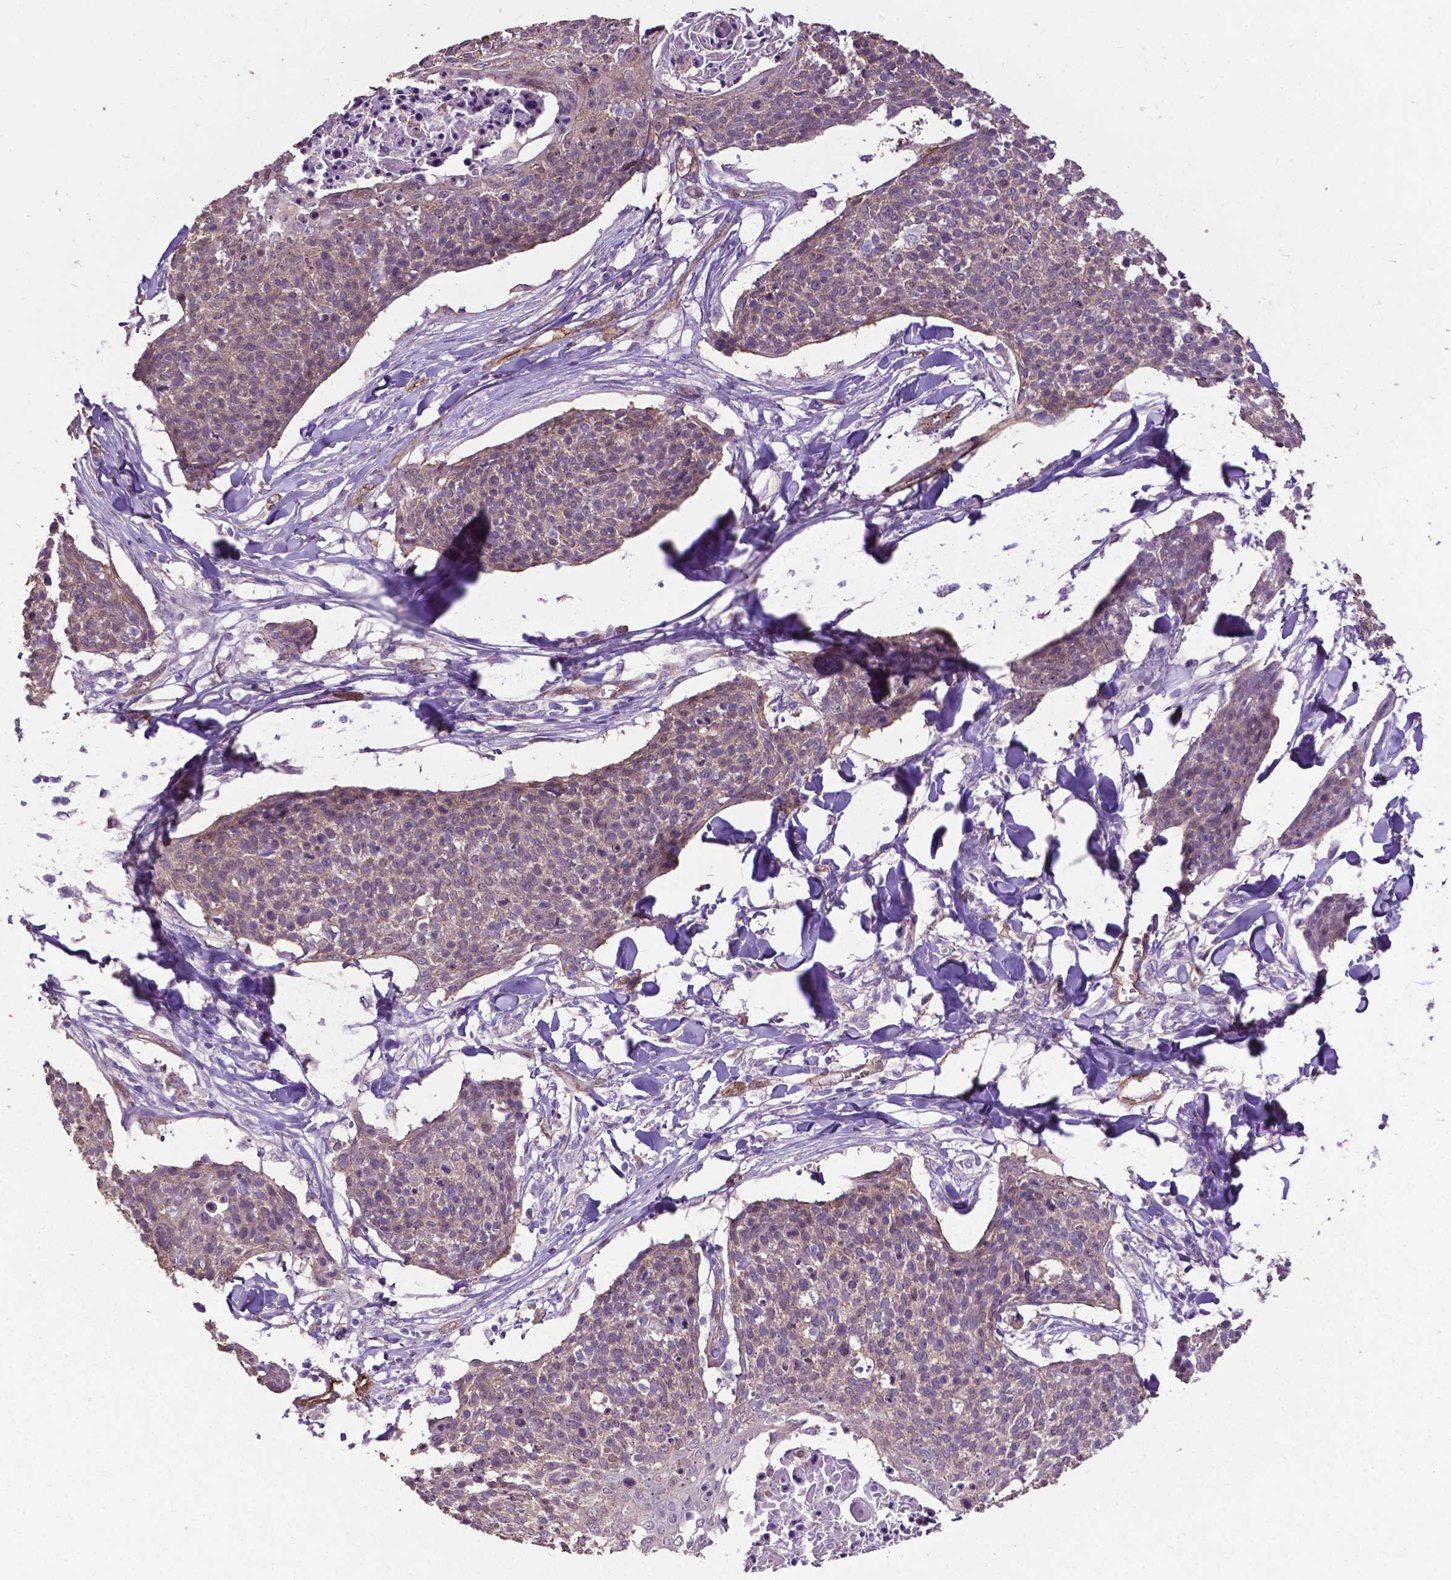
{"staining": {"intensity": "moderate", "quantity": "25%-75%", "location": "cytoplasmic/membranous"}, "tissue": "skin cancer", "cell_type": "Tumor cells", "image_type": "cancer", "snomed": [{"axis": "morphology", "description": "Squamous cell carcinoma, NOS"}, {"axis": "topography", "description": "Skin"}, {"axis": "topography", "description": "Vulva"}], "caption": "Skin squamous cell carcinoma was stained to show a protein in brown. There is medium levels of moderate cytoplasmic/membranous positivity in approximately 25%-75% of tumor cells.", "gene": "PDLIM1", "patient": {"sex": "female", "age": 75}}